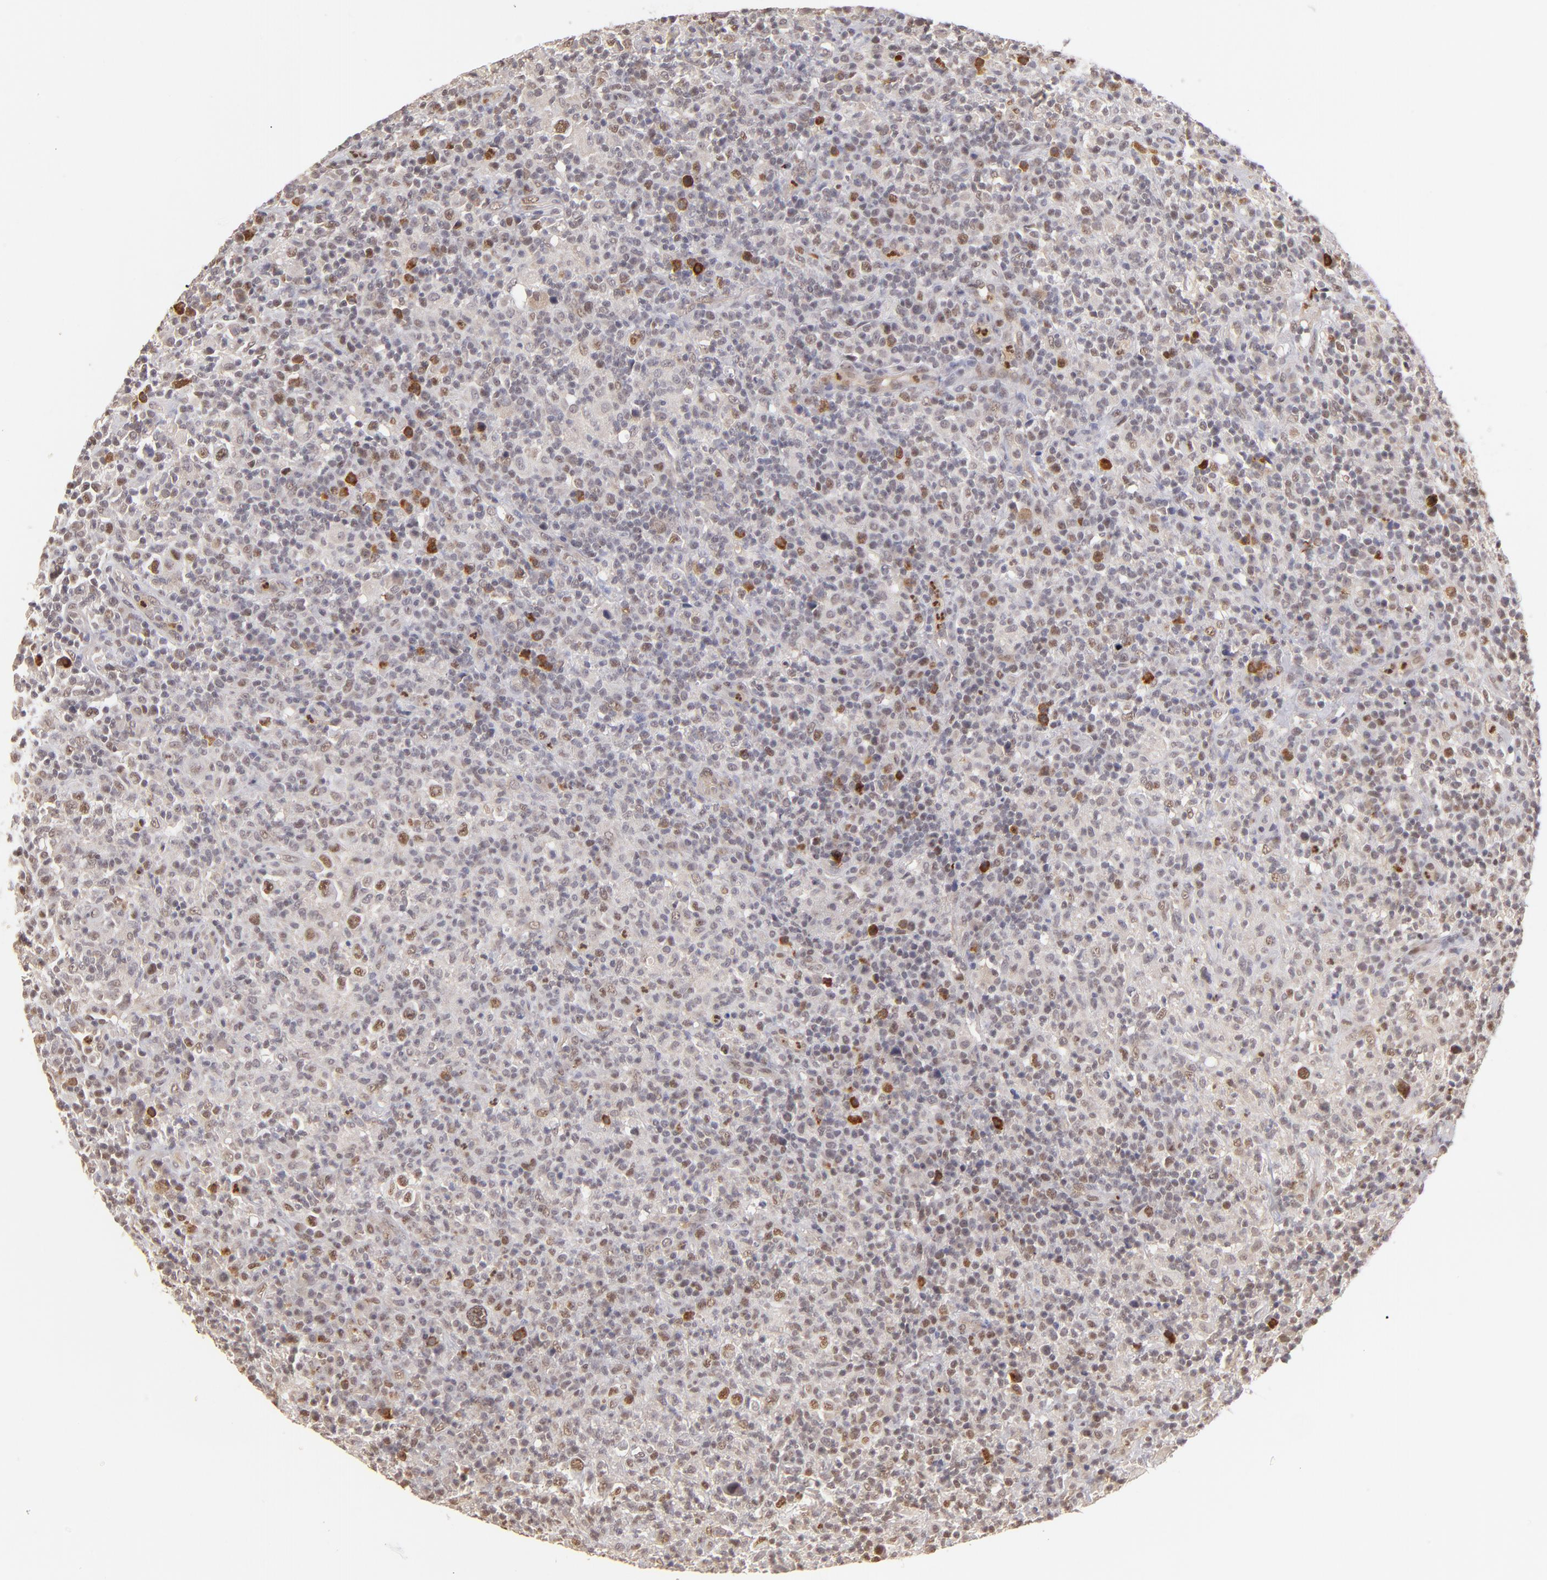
{"staining": {"intensity": "moderate", "quantity": "25%-75%", "location": "nuclear"}, "tissue": "lymphoma", "cell_type": "Tumor cells", "image_type": "cancer", "snomed": [{"axis": "morphology", "description": "Hodgkin's disease, NOS"}, {"axis": "topography", "description": "Lymph node"}], "caption": "An image of human Hodgkin's disease stained for a protein demonstrates moderate nuclear brown staining in tumor cells.", "gene": "NFE2", "patient": {"sex": "male", "age": 65}}